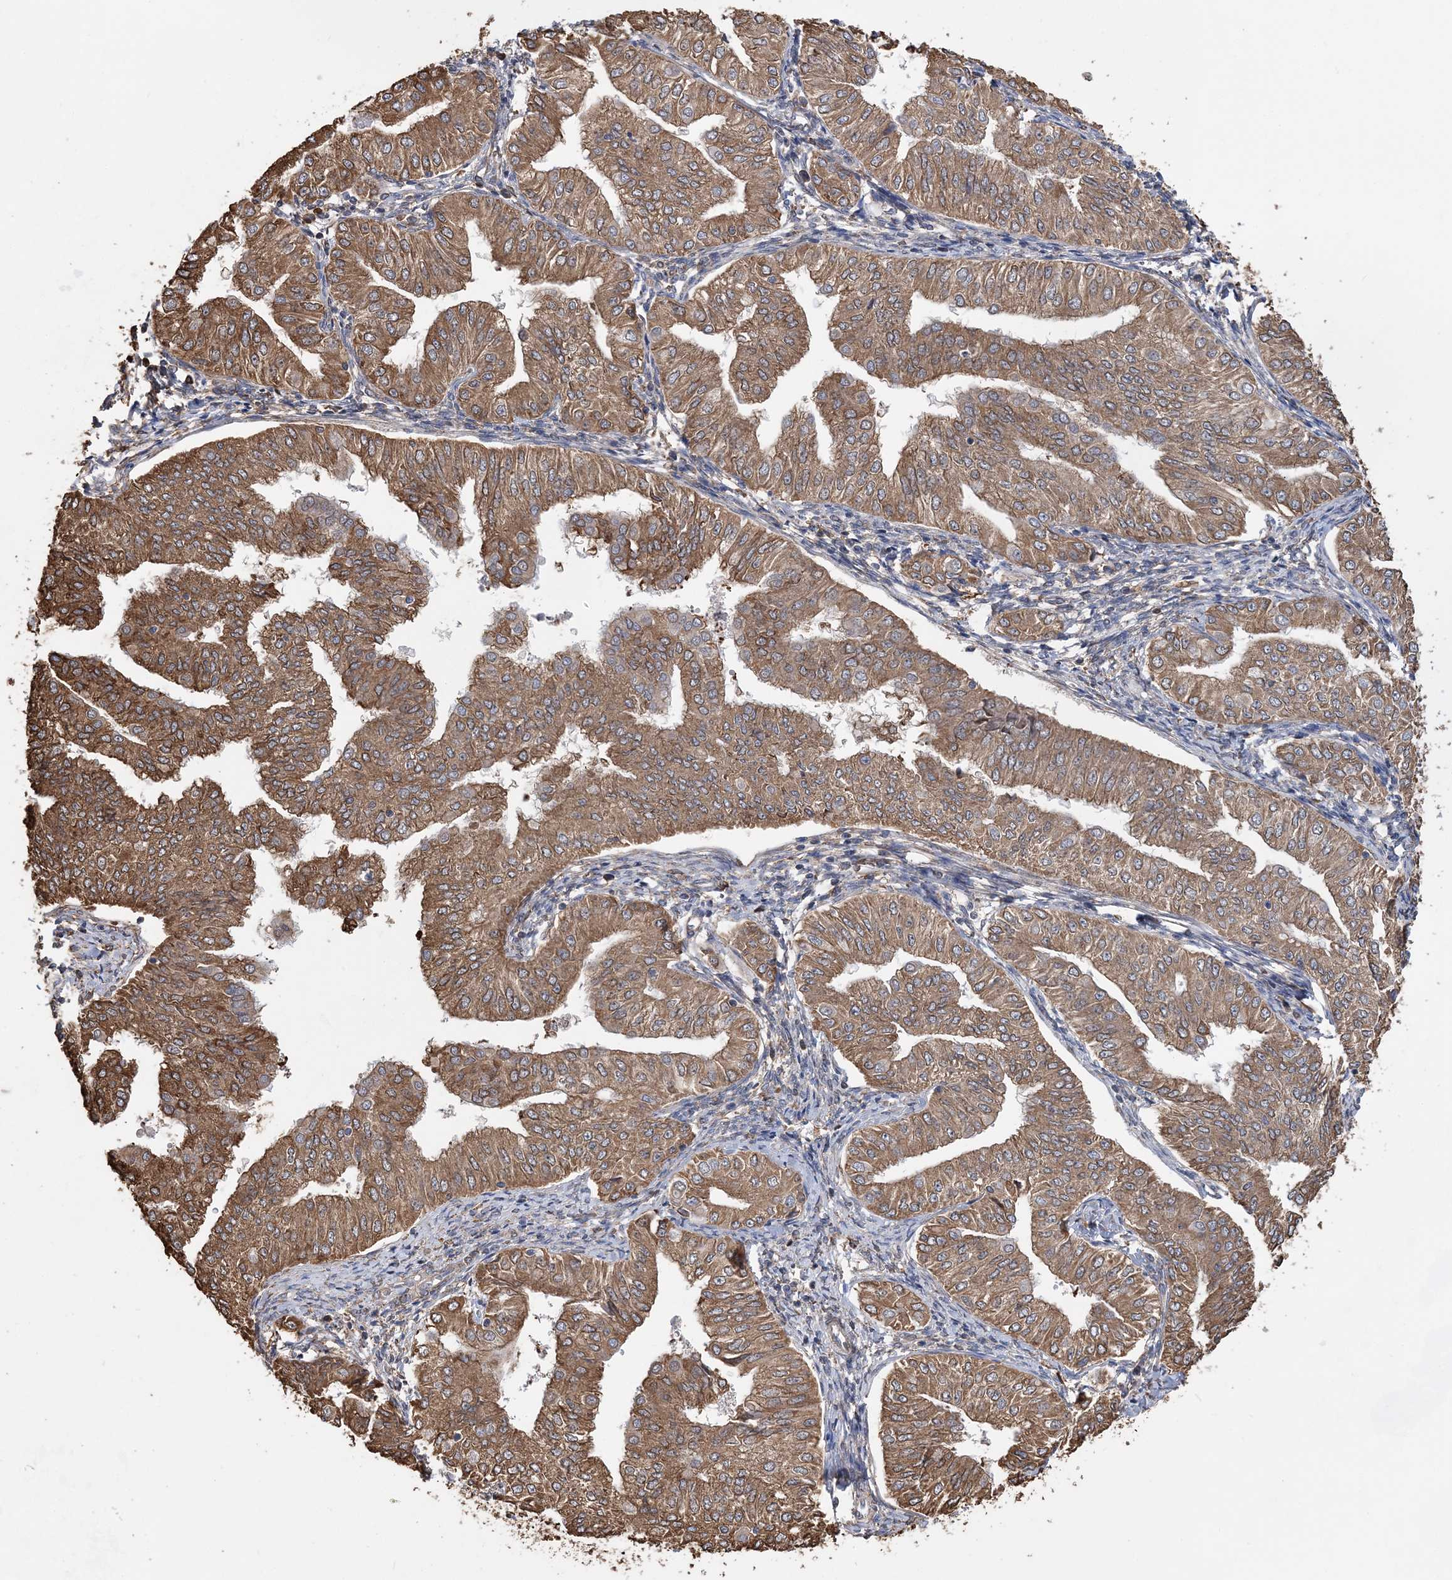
{"staining": {"intensity": "moderate", "quantity": ">75%", "location": "cytoplasmic/membranous"}, "tissue": "endometrial cancer", "cell_type": "Tumor cells", "image_type": "cancer", "snomed": [{"axis": "morphology", "description": "Normal tissue, NOS"}, {"axis": "morphology", "description": "Adenocarcinoma, NOS"}, {"axis": "topography", "description": "Endometrium"}], "caption": "A histopathology image of human endometrial cancer (adenocarcinoma) stained for a protein exhibits moderate cytoplasmic/membranous brown staining in tumor cells.", "gene": "WDR12", "patient": {"sex": "female", "age": 53}}